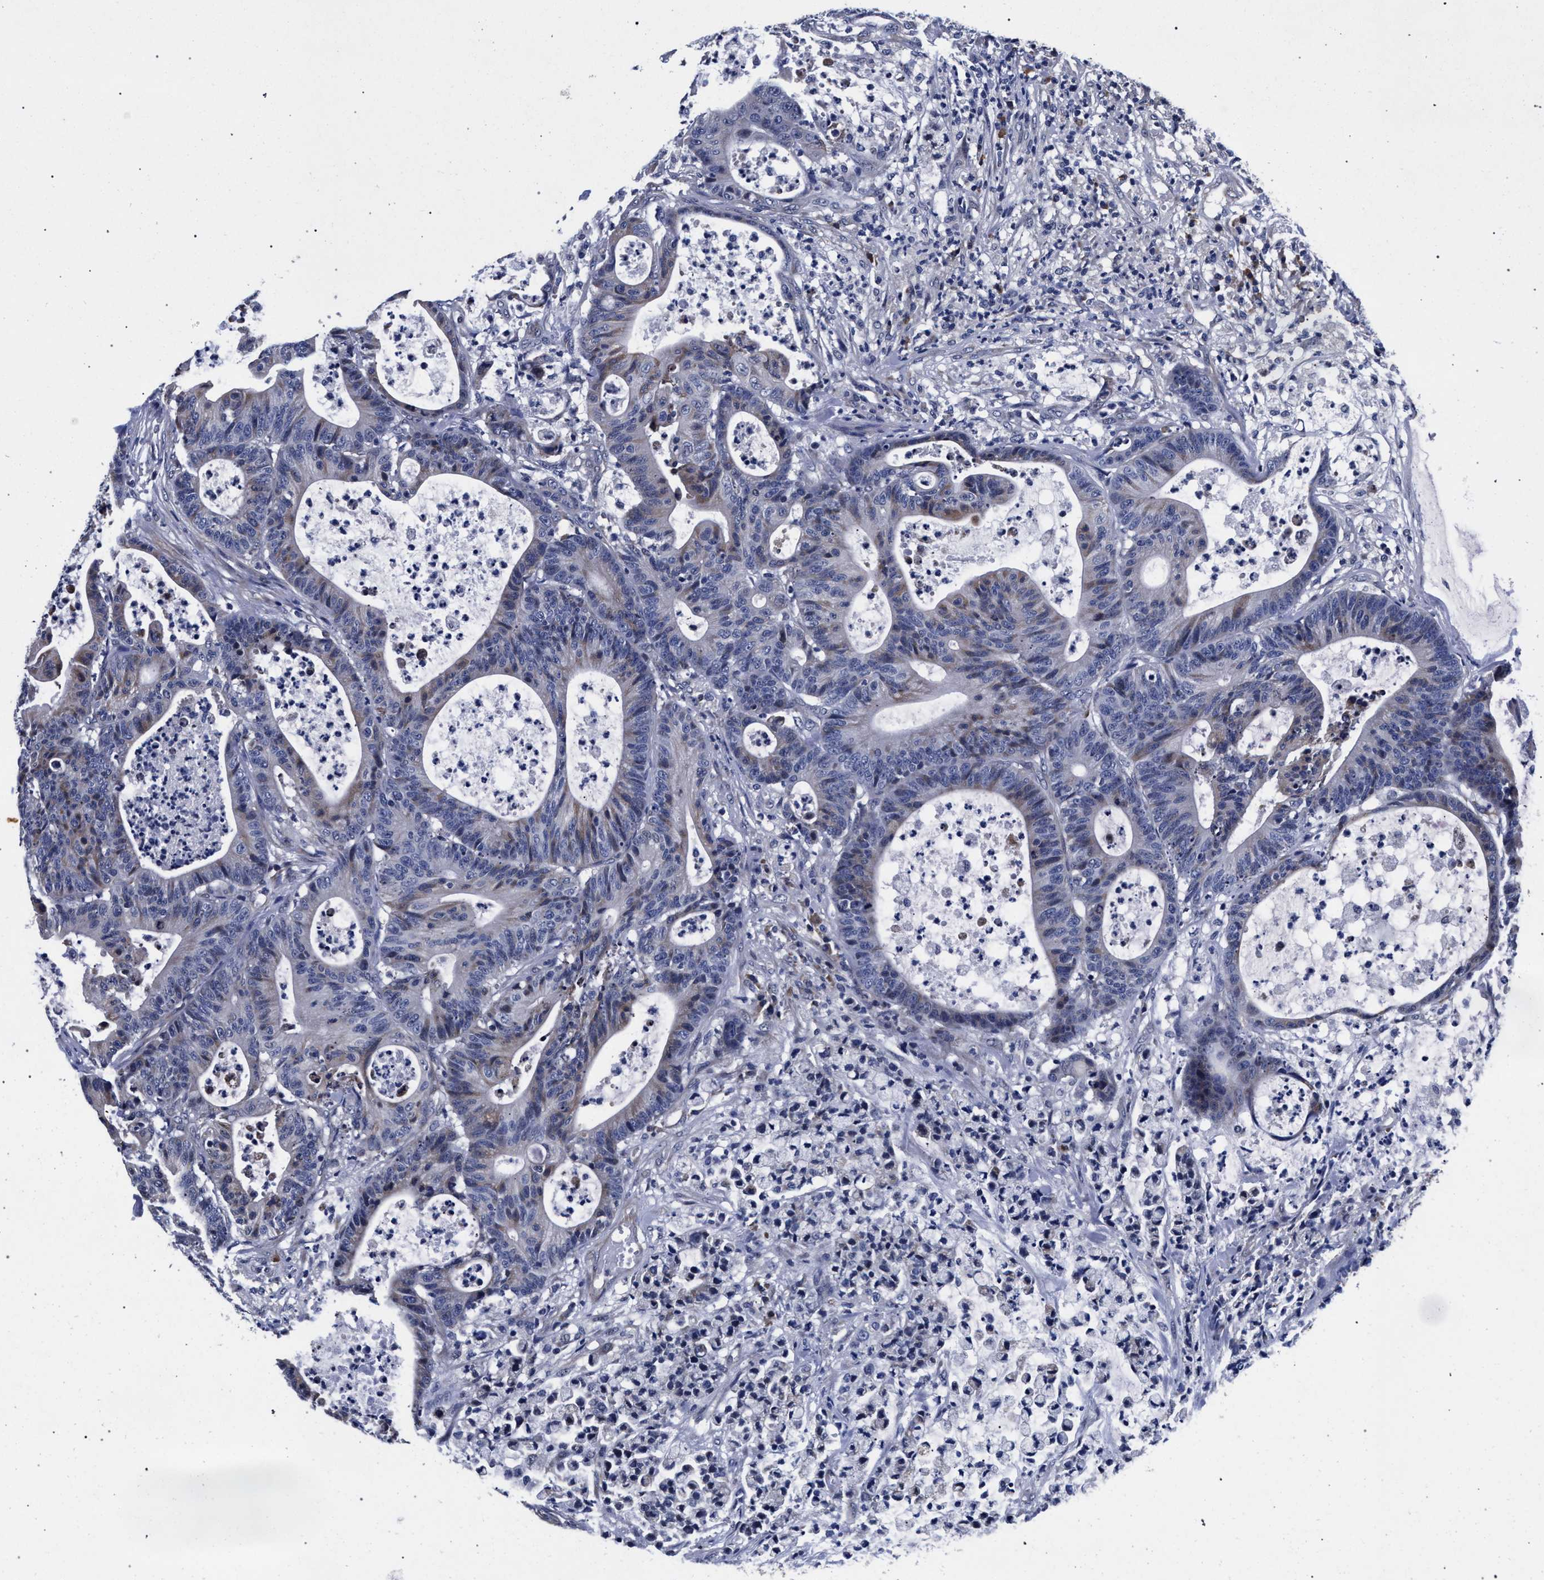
{"staining": {"intensity": "negative", "quantity": "none", "location": "none"}, "tissue": "colorectal cancer", "cell_type": "Tumor cells", "image_type": "cancer", "snomed": [{"axis": "morphology", "description": "Adenocarcinoma, NOS"}, {"axis": "topography", "description": "Colon"}], "caption": "Immunohistochemistry (IHC) image of colorectal adenocarcinoma stained for a protein (brown), which shows no staining in tumor cells.", "gene": "CFAP95", "patient": {"sex": "female", "age": 84}}